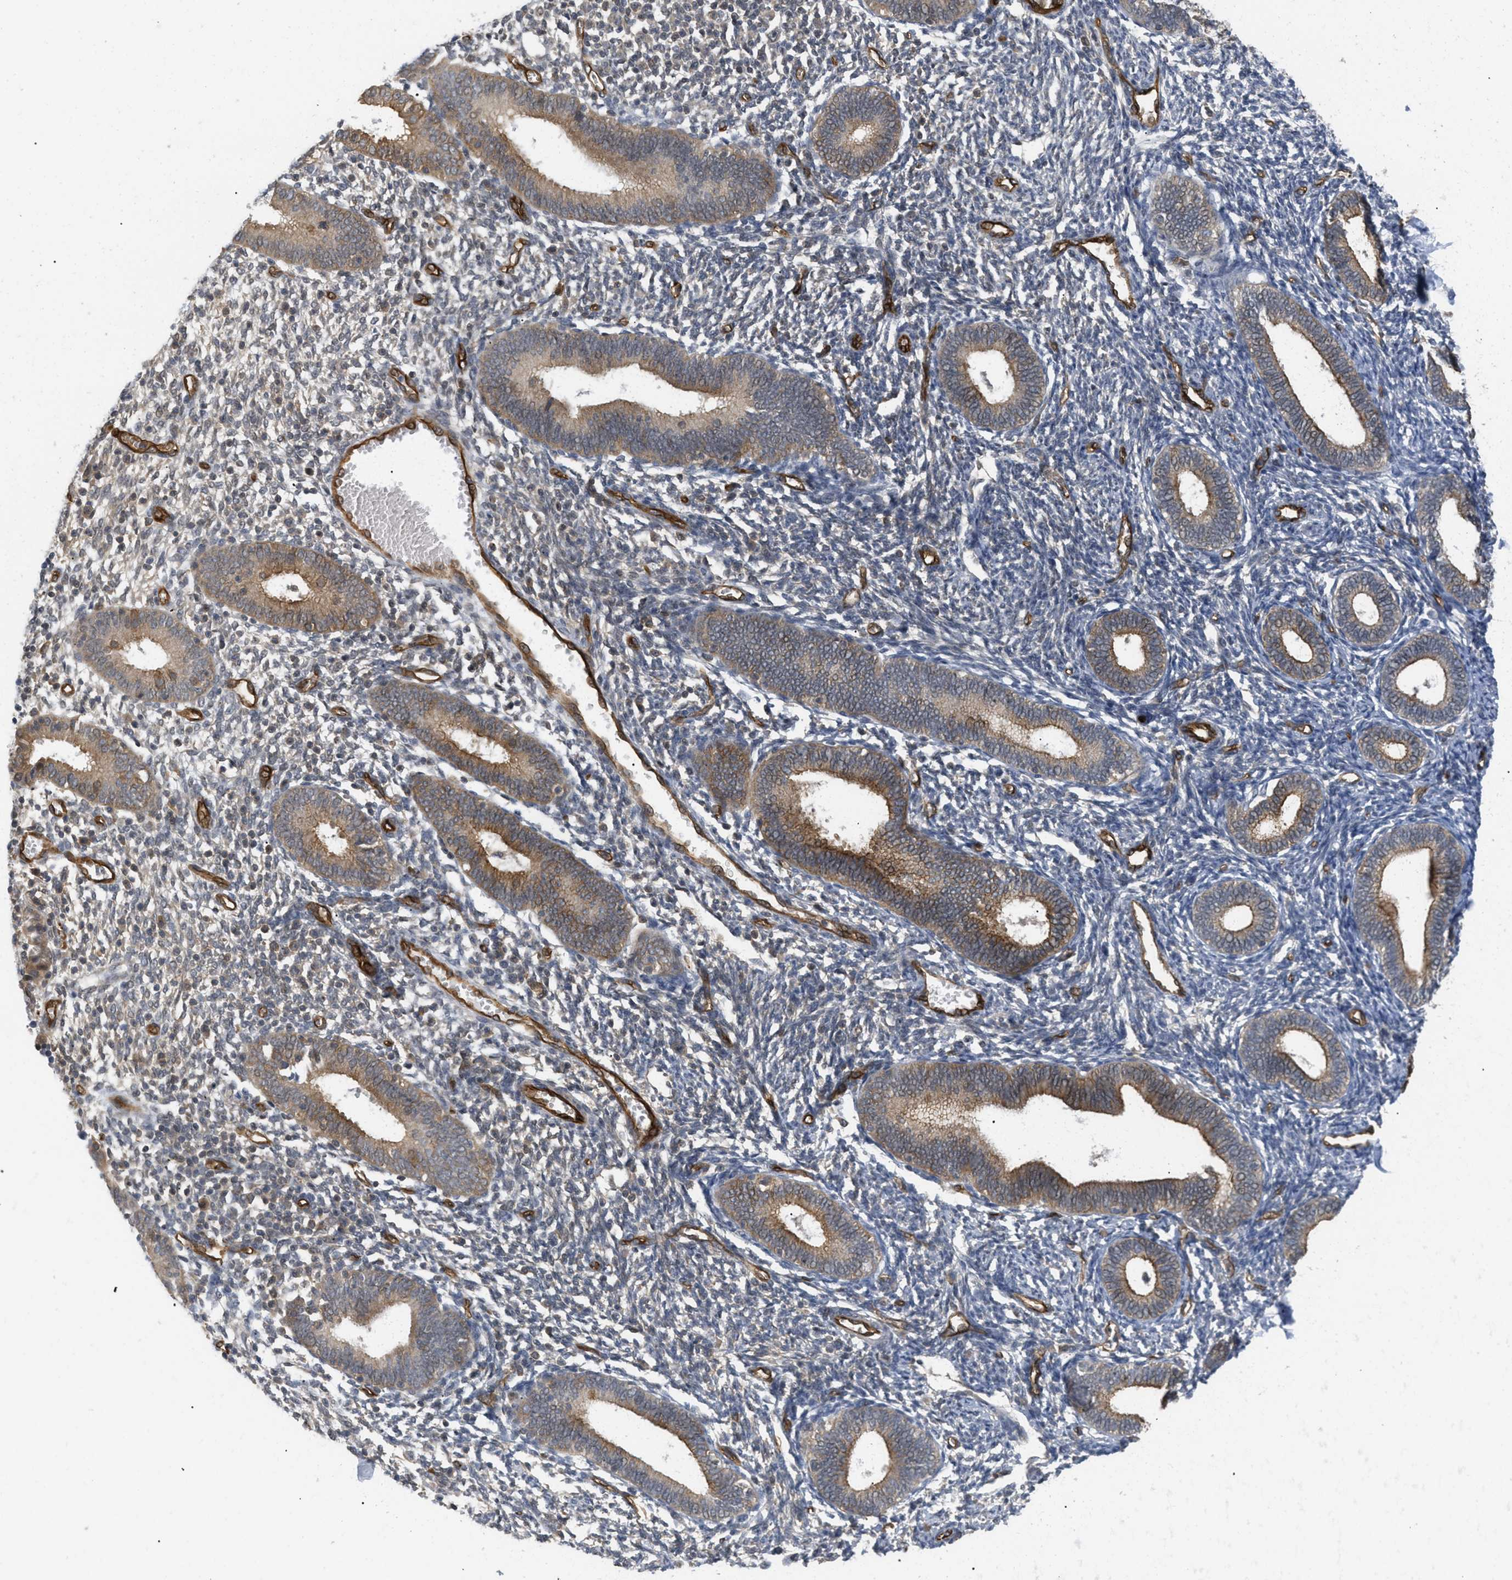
{"staining": {"intensity": "moderate", "quantity": "<25%", "location": "cytoplasmic/membranous"}, "tissue": "endometrium", "cell_type": "Cells in endometrial stroma", "image_type": "normal", "snomed": [{"axis": "morphology", "description": "Normal tissue, NOS"}, {"axis": "topography", "description": "Endometrium"}], "caption": "Cells in endometrial stroma display moderate cytoplasmic/membranous expression in approximately <25% of cells in normal endometrium. The protein of interest is stained brown, and the nuclei are stained in blue (DAB IHC with brightfield microscopy, high magnification).", "gene": "PALMD", "patient": {"sex": "female", "age": 41}}